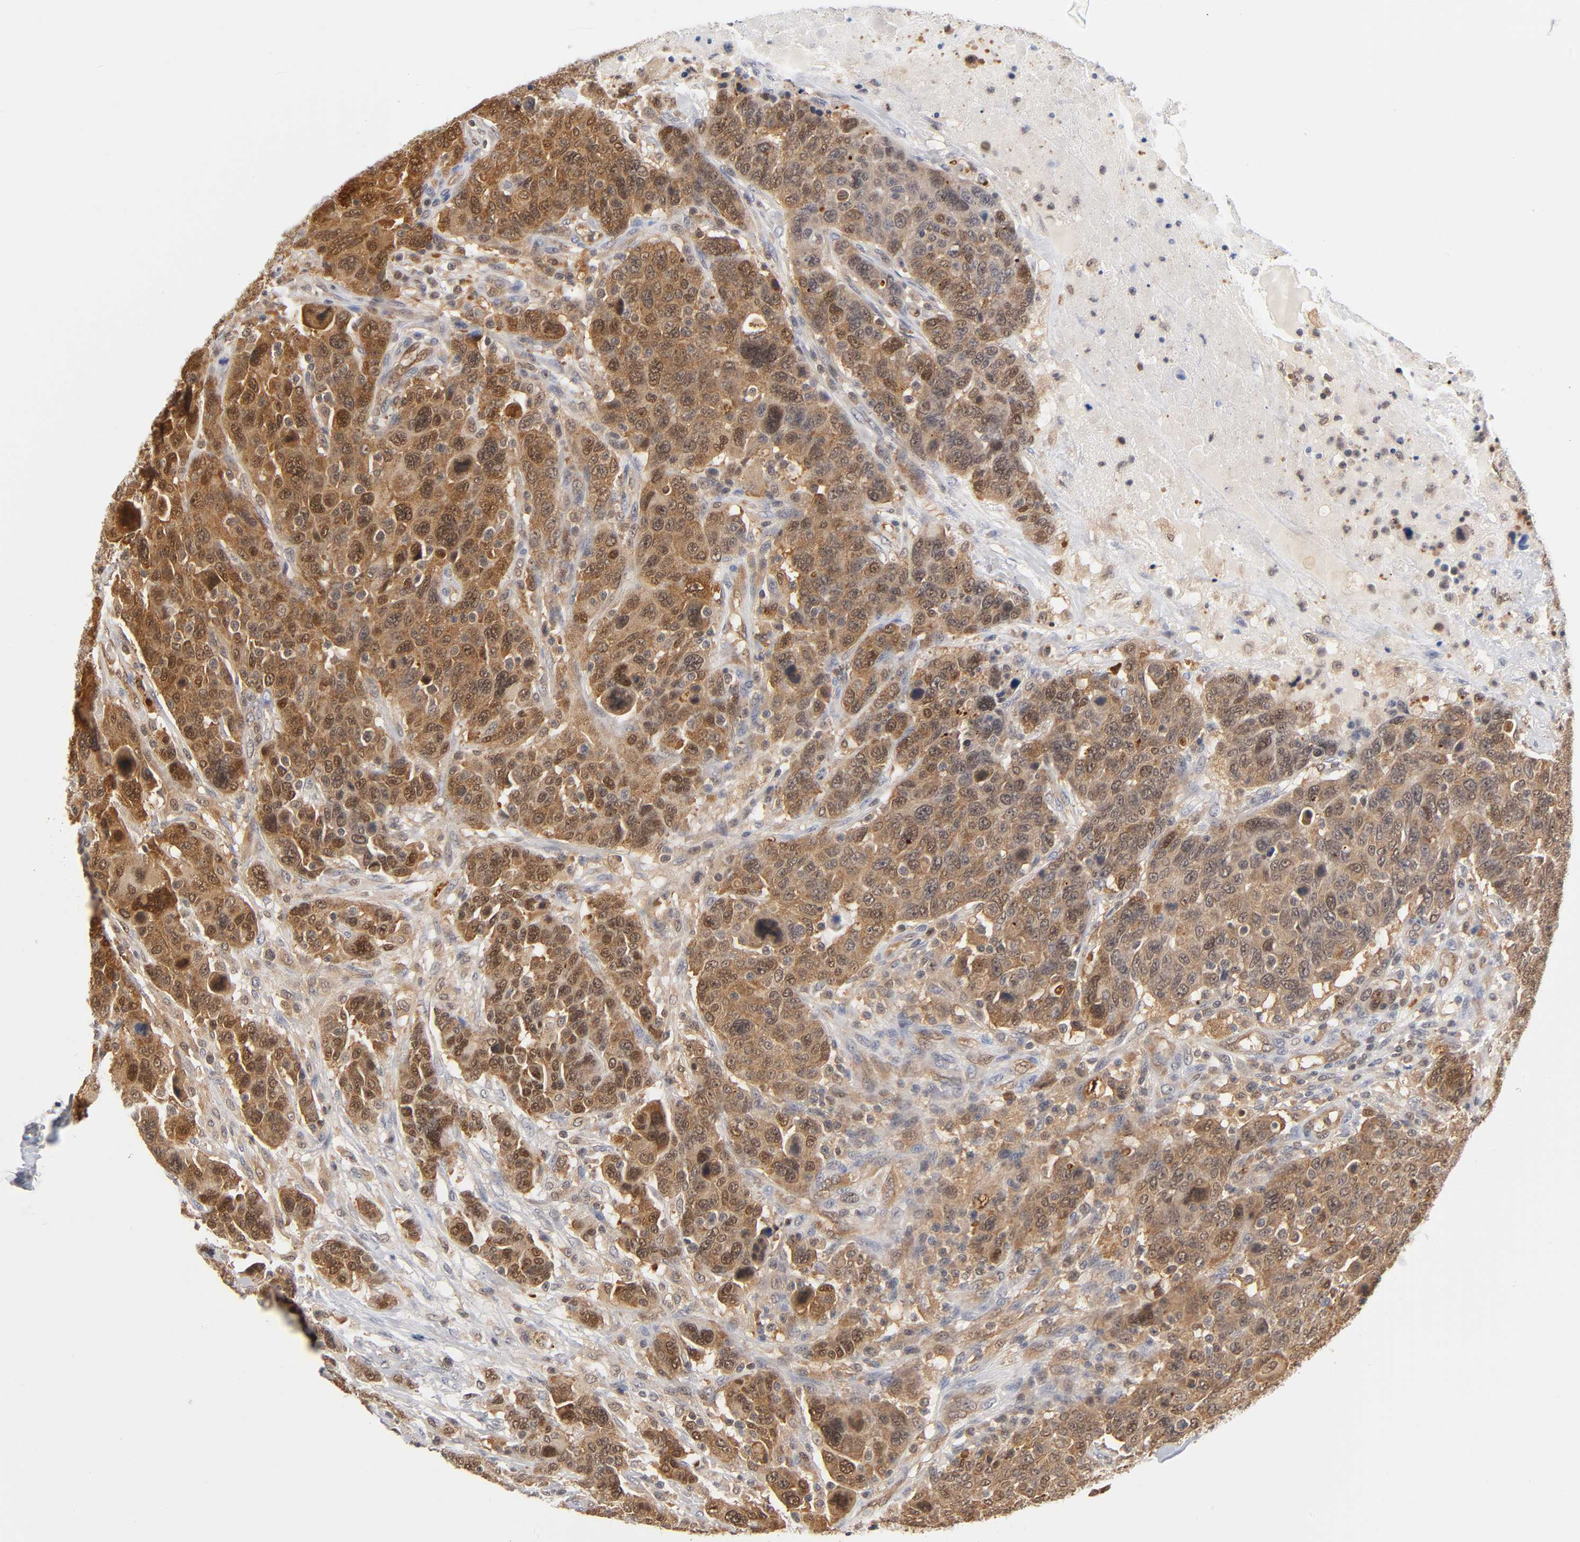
{"staining": {"intensity": "strong", "quantity": ">75%", "location": "cytoplasmic/membranous,nuclear"}, "tissue": "breast cancer", "cell_type": "Tumor cells", "image_type": "cancer", "snomed": [{"axis": "morphology", "description": "Duct carcinoma"}, {"axis": "topography", "description": "Breast"}], "caption": "A high amount of strong cytoplasmic/membranous and nuclear staining is present in about >75% of tumor cells in breast cancer tissue.", "gene": "DFFB", "patient": {"sex": "female", "age": 37}}